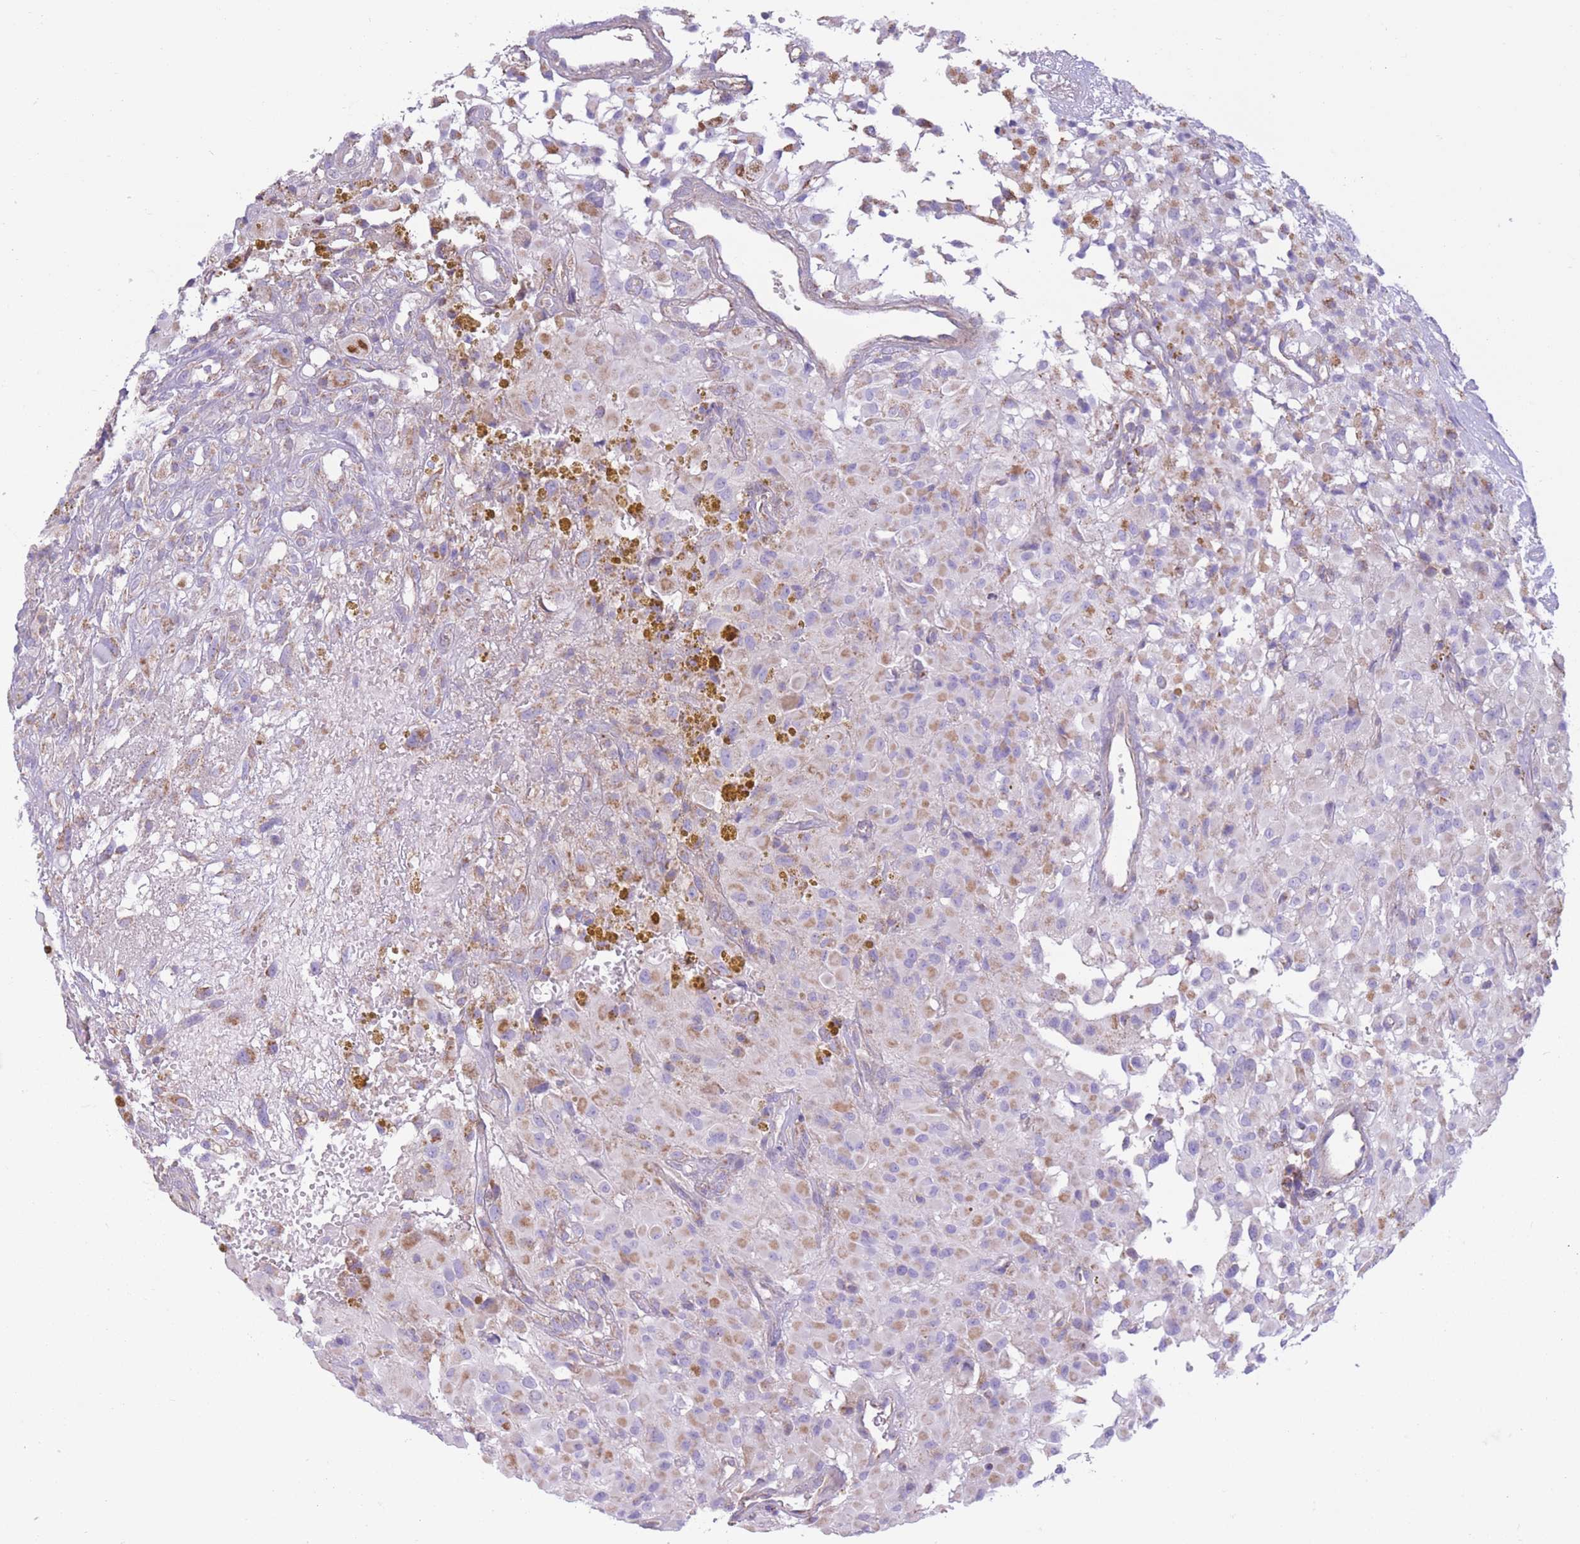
{"staining": {"intensity": "moderate", "quantity": "<25%", "location": "cytoplasmic/membranous"}, "tissue": "glioma", "cell_type": "Tumor cells", "image_type": "cancer", "snomed": [{"axis": "morphology", "description": "Glioma, malignant, High grade"}, {"axis": "topography", "description": "Brain"}], "caption": "This histopathology image shows glioma stained with immunohistochemistry (IHC) to label a protein in brown. The cytoplasmic/membranous of tumor cells show moderate positivity for the protein. Nuclei are counter-stained blue.", "gene": "PDHA1", "patient": {"sex": "female", "age": 59}}